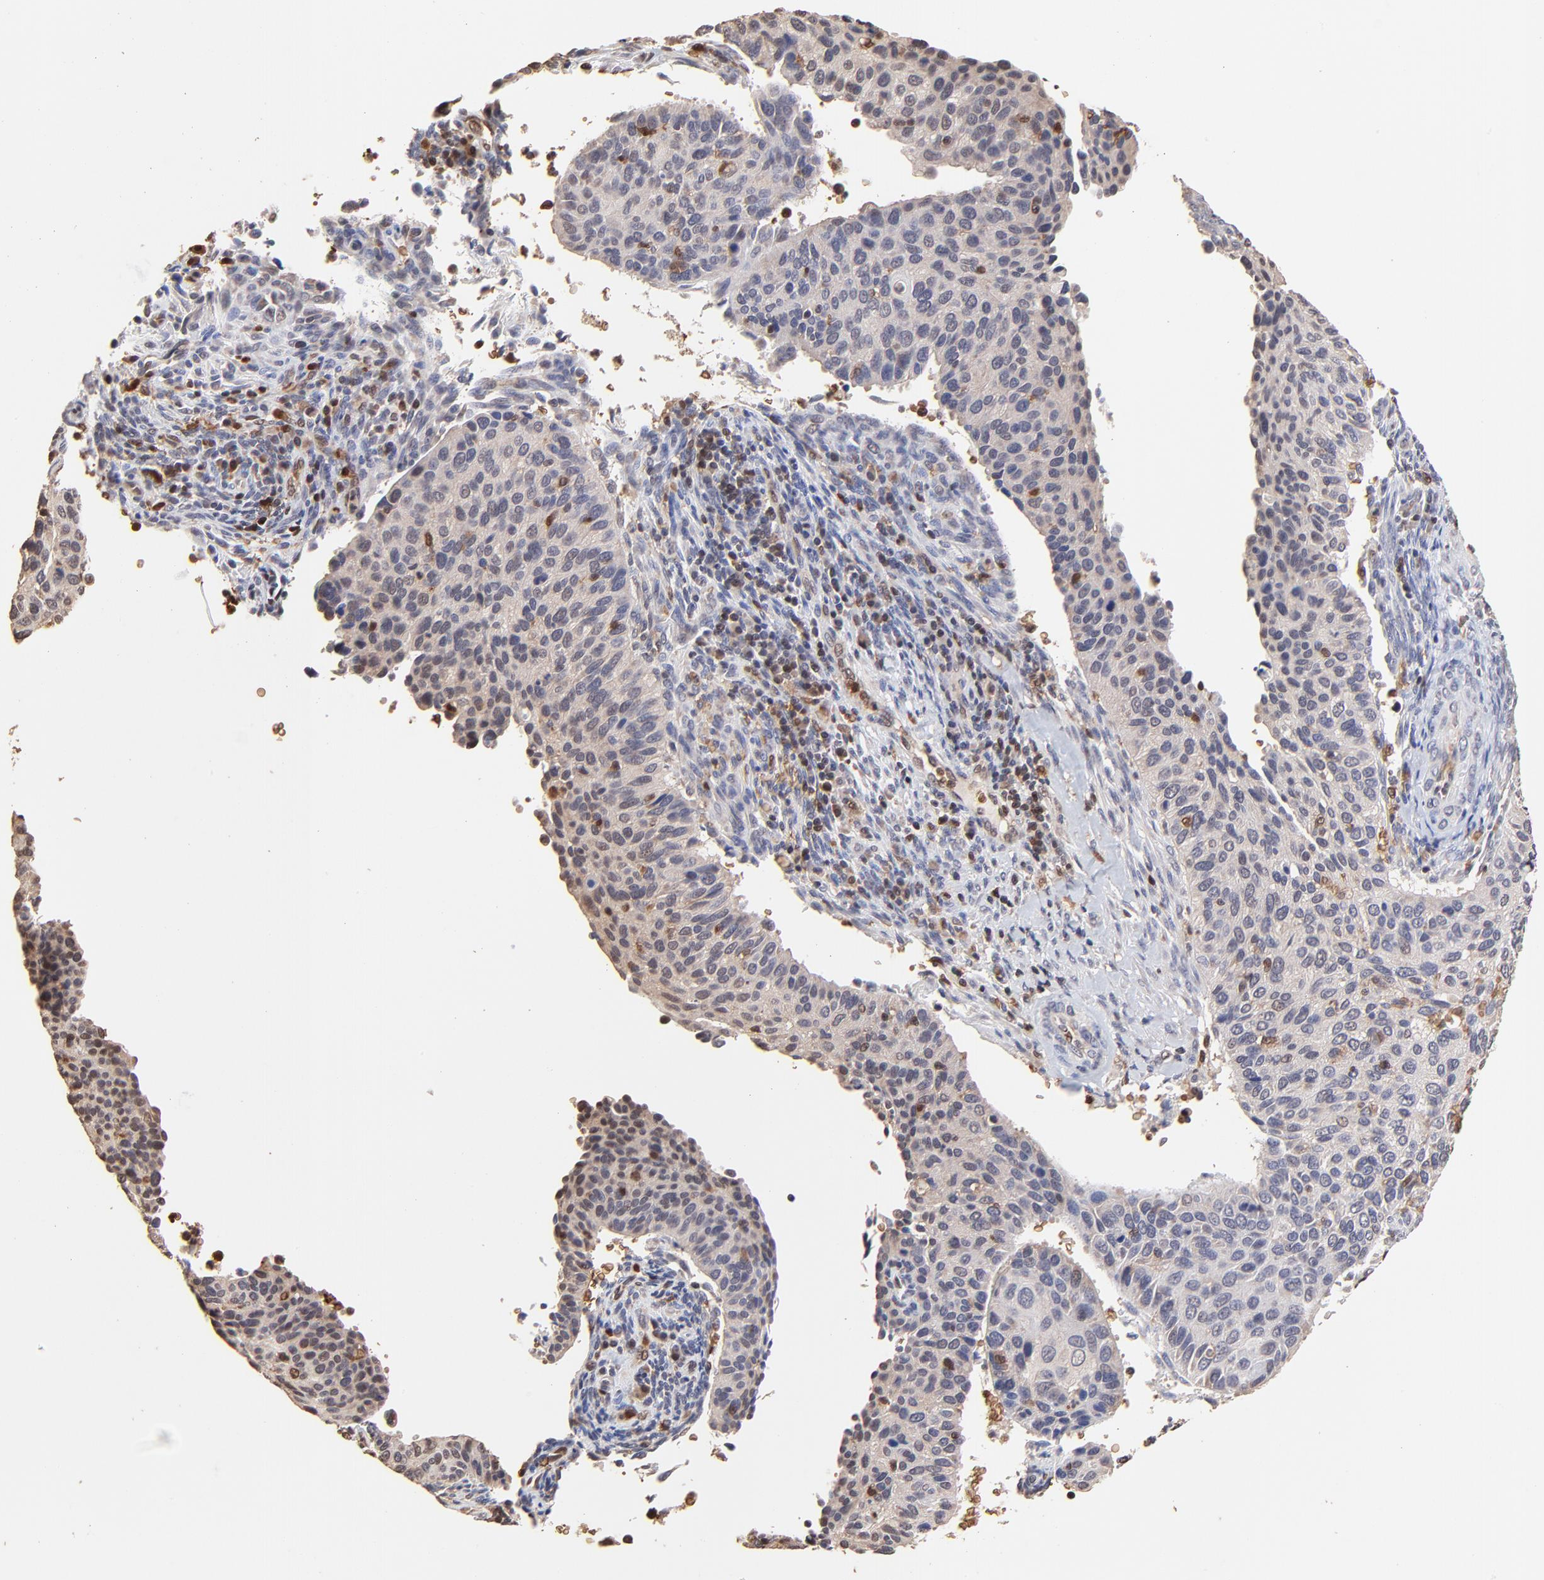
{"staining": {"intensity": "weak", "quantity": ">75%", "location": "cytoplasmic/membranous"}, "tissue": "cervical cancer", "cell_type": "Tumor cells", "image_type": "cancer", "snomed": [{"axis": "morphology", "description": "Adenocarcinoma, NOS"}, {"axis": "topography", "description": "Cervix"}], "caption": "Approximately >75% of tumor cells in cervical cancer reveal weak cytoplasmic/membranous protein expression as visualized by brown immunohistochemical staining.", "gene": "CASP1", "patient": {"sex": "female", "age": 29}}